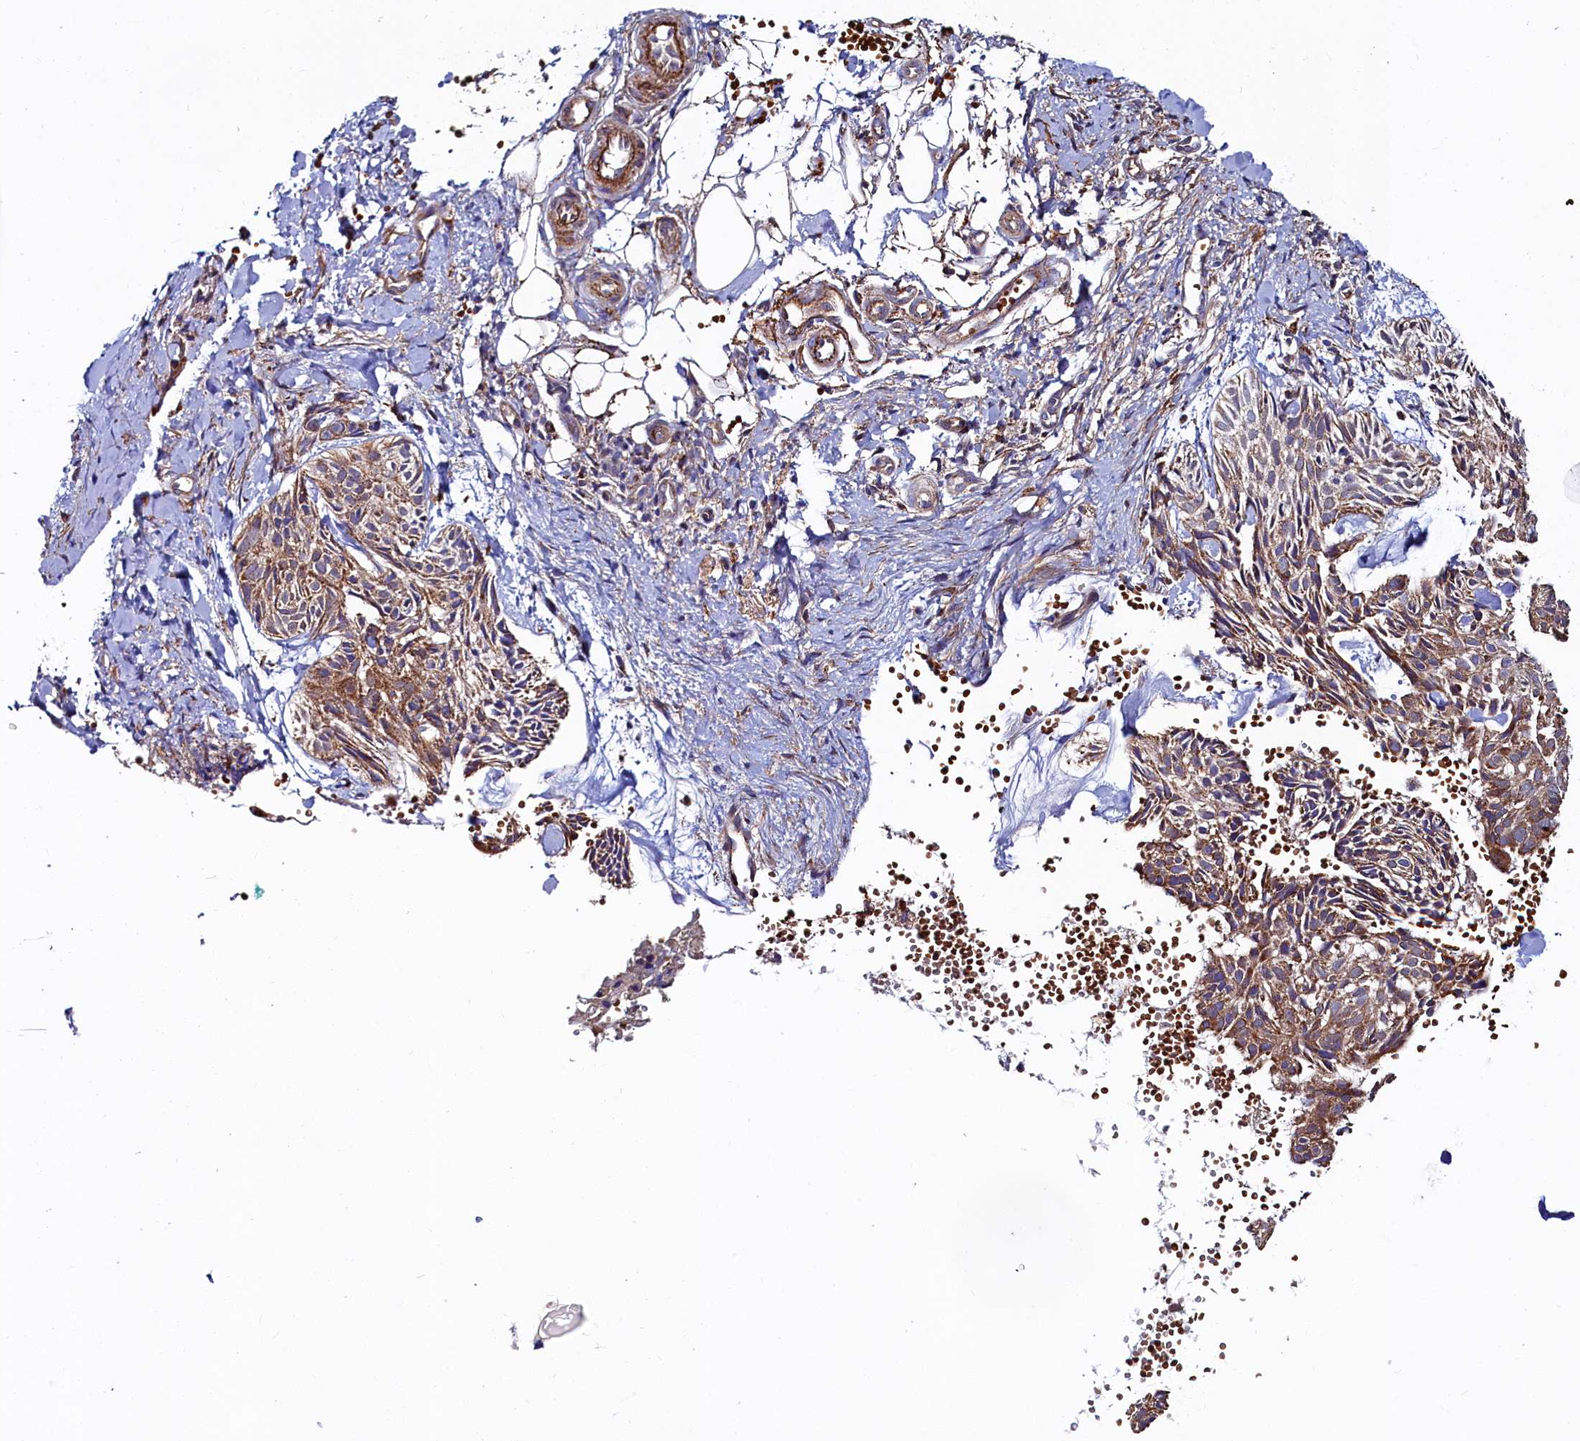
{"staining": {"intensity": "moderate", "quantity": "25%-75%", "location": "cytoplasmic/membranous"}, "tissue": "skin cancer", "cell_type": "Tumor cells", "image_type": "cancer", "snomed": [{"axis": "morphology", "description": "Normal tissue, NOS"}, {"axis": "morphology", "description": "Basal cell carcinoma"}, {"axis": "topography", "description": "Skin"}], "caption": "About 25%-75% of tumor cells in skin basal cell carcinoma display moderate cytoplasmic/membranous protein positivity as visualized by brown immunohistochemical staining.", "gene": "ASTE1", "patient": {"sex": "male", "age": 66}}